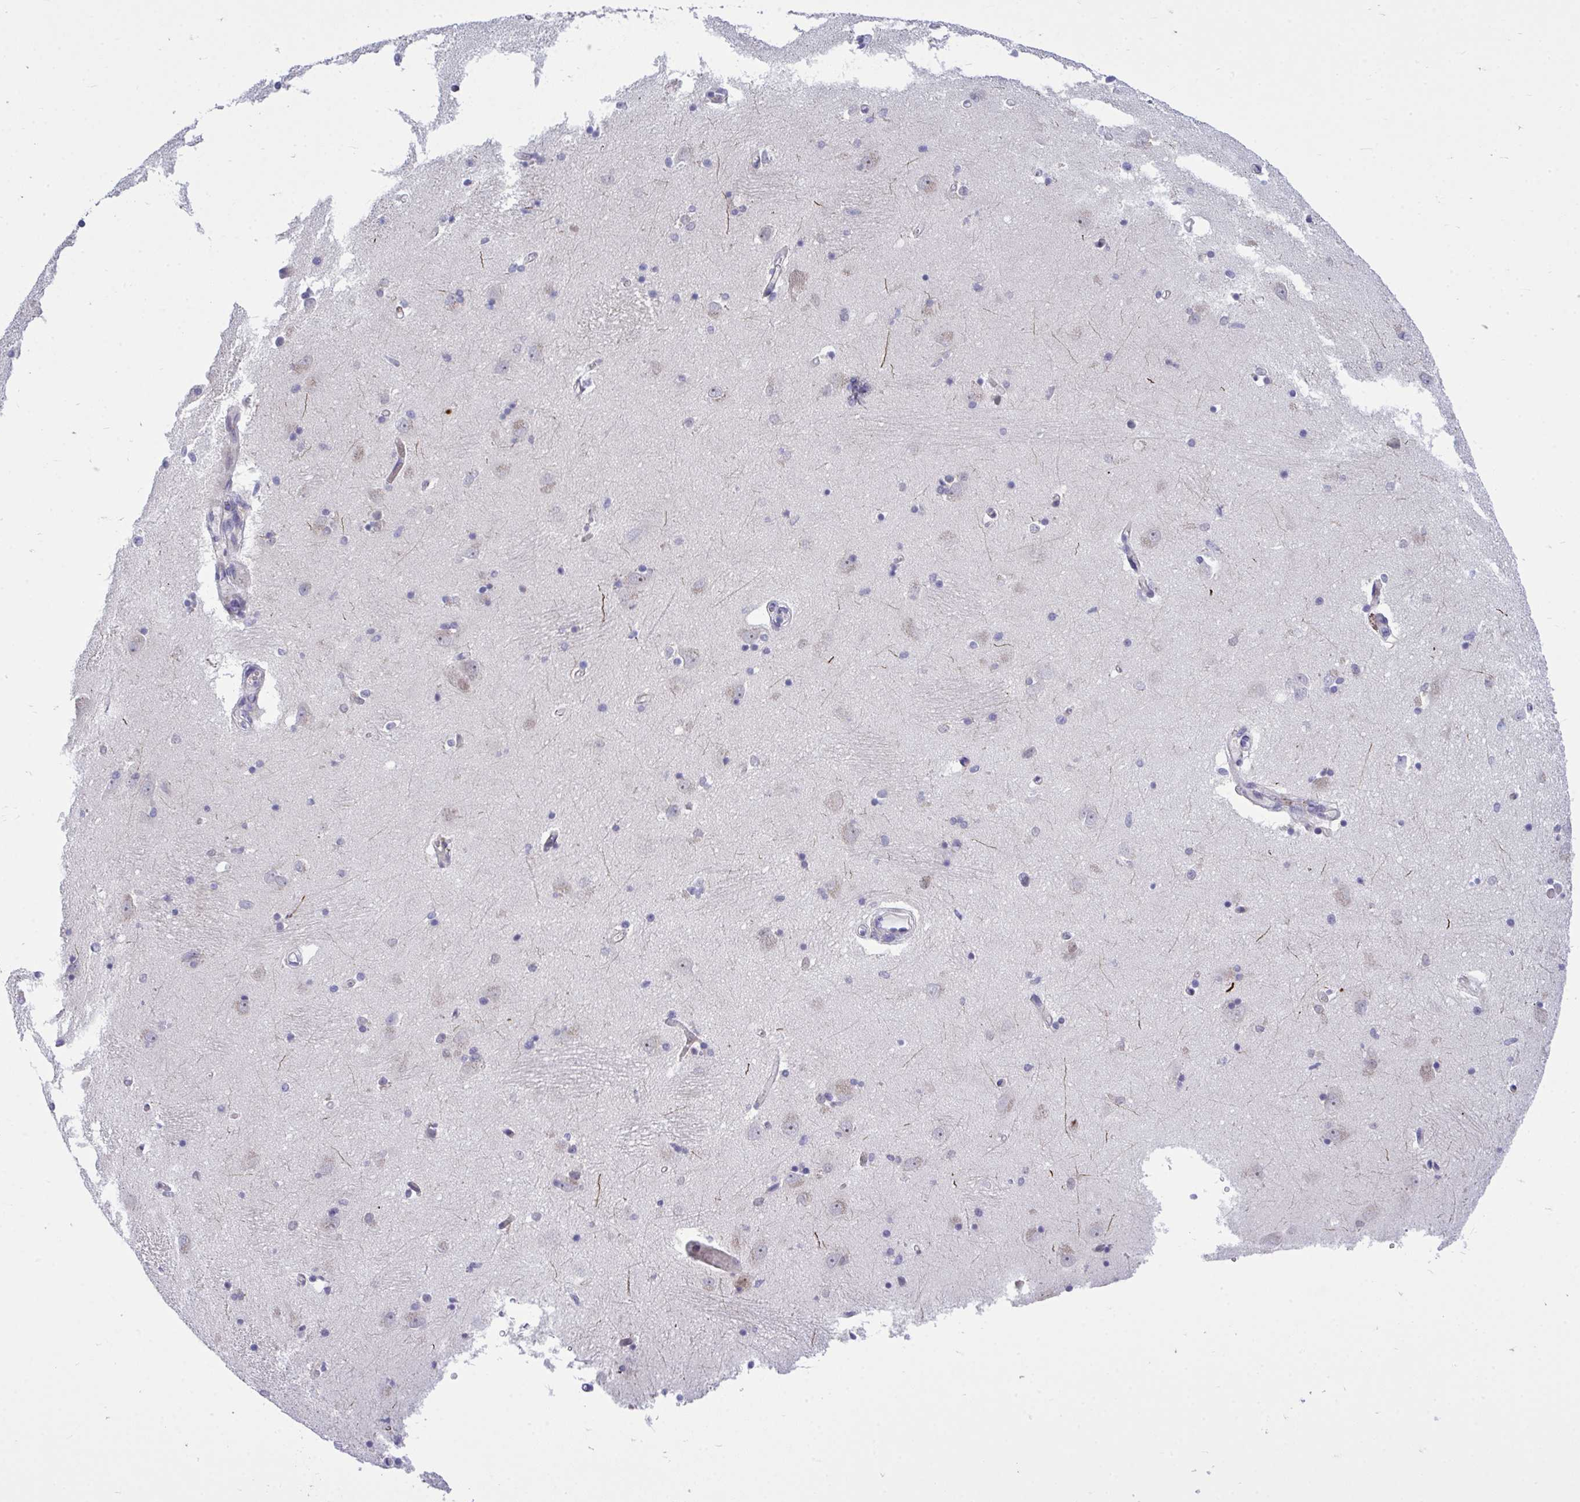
{"staining": {"intensity": "negative", "quantity": "none", "location": "none"}, "tissue": "caudate", "cell_type": "Glial cells", "image_type": "normal", "snomed": [{"axis": "morphology", "description": "Normal tissue, NOS"}, {"axis": "topography", "description": "Lateral ventricle wall"}, {"axis": "topography", "description": "Hippocampus"}], "caption": "A photomicrograph of caudate stained for a protein demonstrates no brown staining in glial cells. The staining was performed using DAB (3,3'-diaminobenzidine) to visualize the protein expression in brown, while the nuclei were stained in blue with hematoxylin (Magnification: 20x).", "gene": "HMBOX1", "patient": {"sex": "female", "age": 63}}